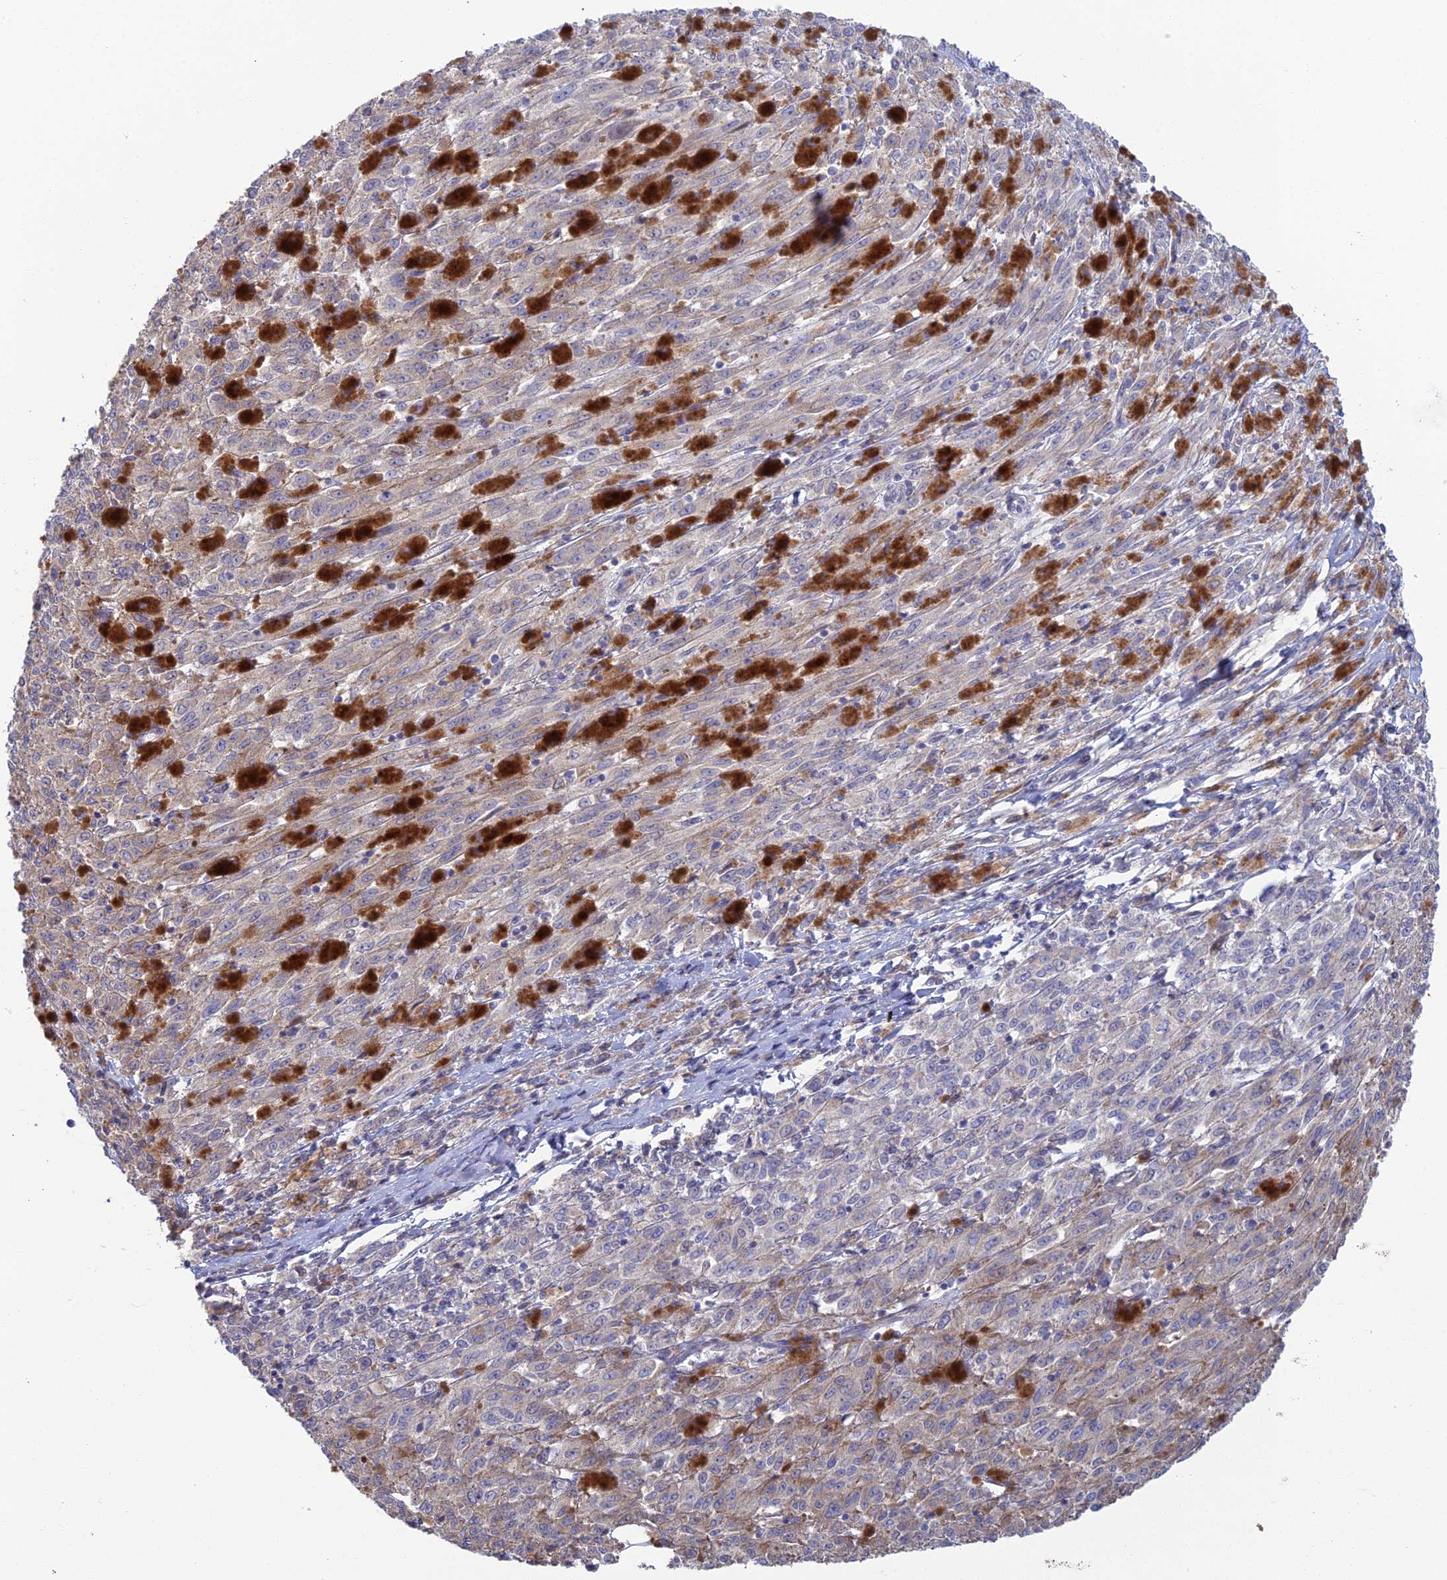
{"staining": {"intensity": "weak", "quantity": "<25%", "location": "cytoplasmic/membranous"}, "tissue": "melanoma", "cell_type": "Tumor cells", "image_type": "cancer", "snomed": [{"axis": "morphology", "description": "Malignant melanoma, NOS"}, {"axis": "topography", "description": "Skin"}], "caption": "Protein analysis of malignant melanoma shows no significant expression in tumor cells.", "gene": "ARL16", "patient": {"sex": "female", "age": 52}}